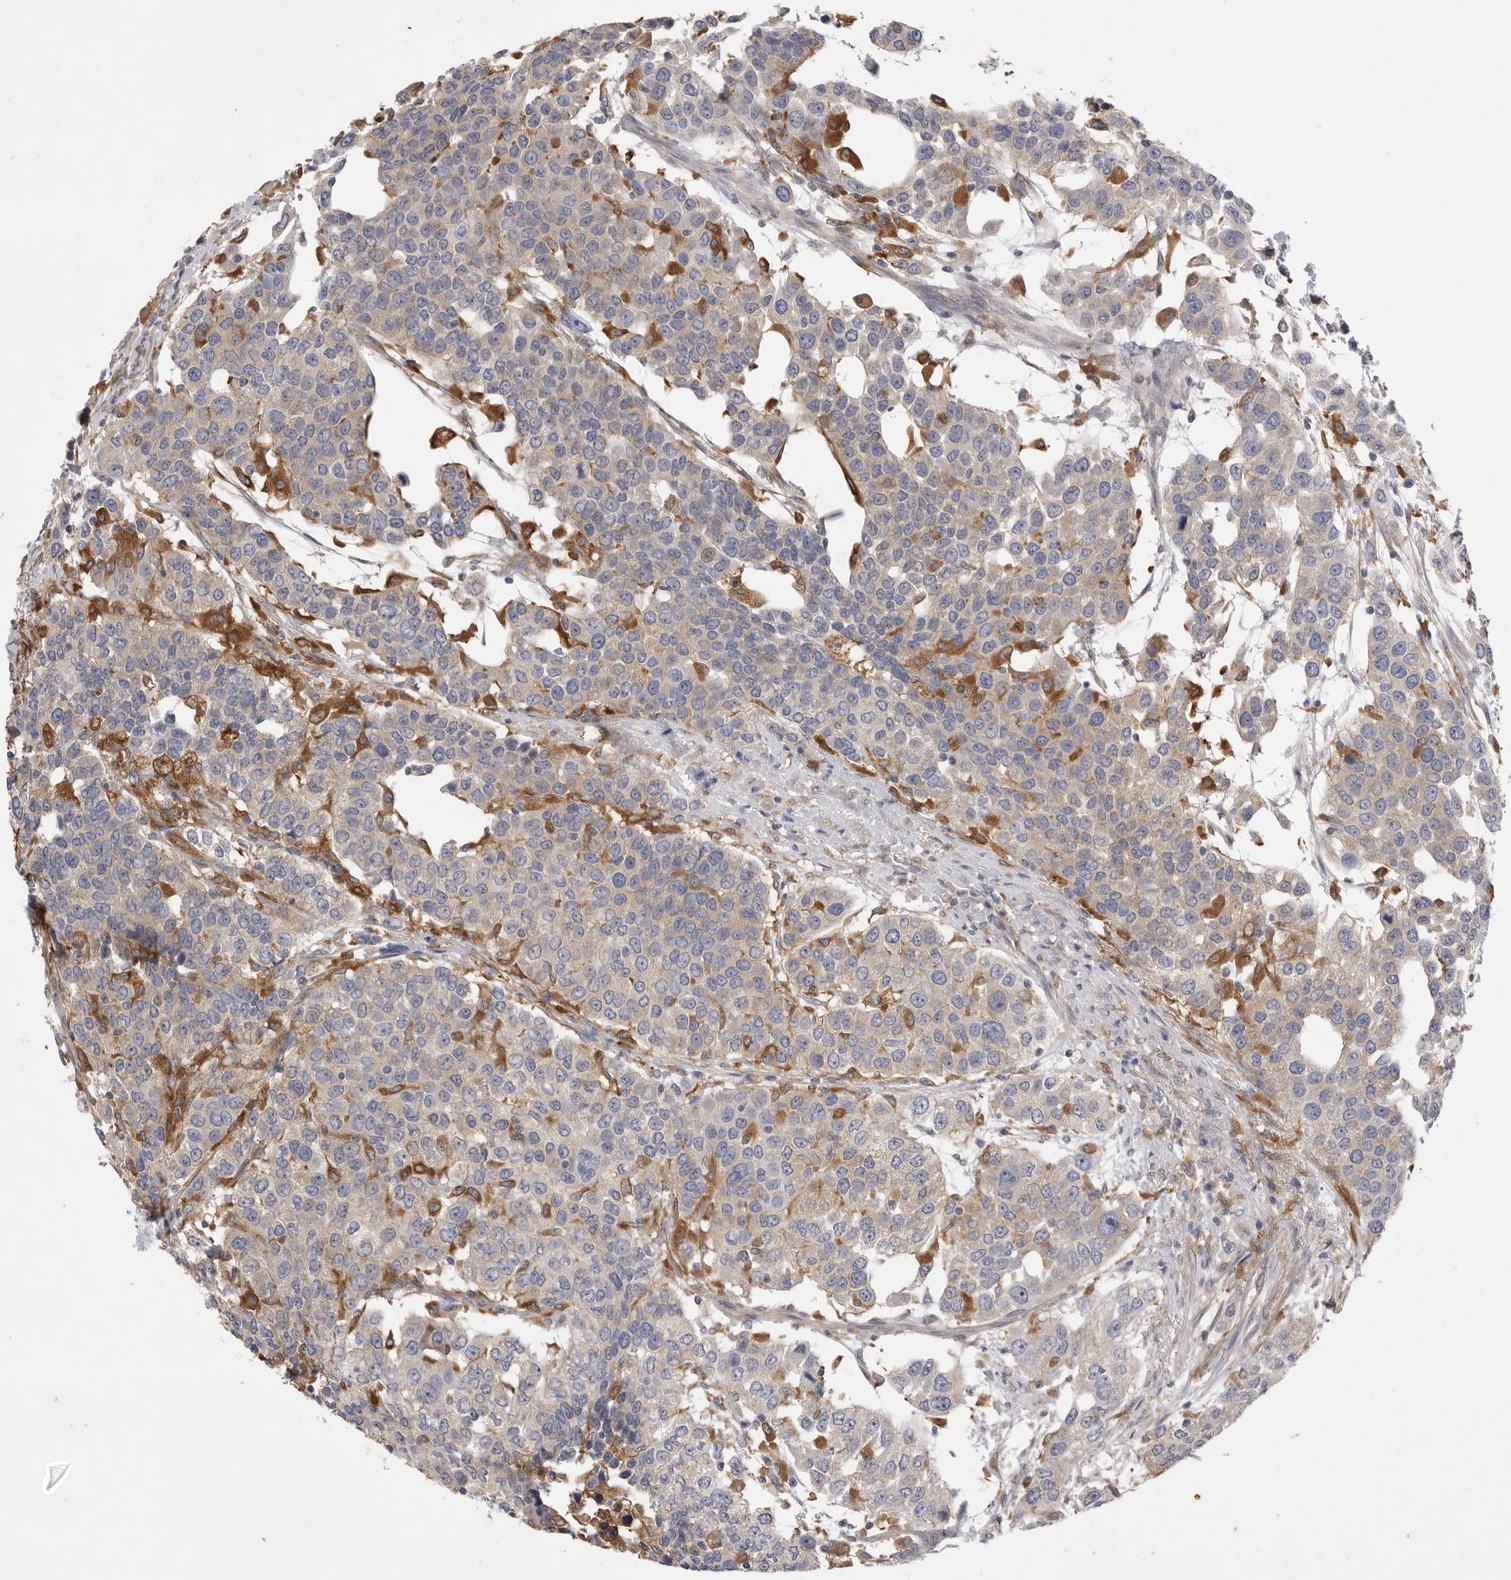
{"staining": {"intensity": "negative", "quantity": "none", "location": "none"}, "tissue": "urothelial cancer", "cell_type": "Tumor cells", "image_type": "cancer", "snomed": [{"axis": "morphology", "description": "Urothelial carcinoma, High grade"}, {"axis": "topography", "description": "Urinary bladder"}], "caption": "This is an IHC photomicrograph of urothelial cancer. There is no positivity in tumor cells.", "gene": "VAC14", "patient": {"sex": "female", "age": 80}}